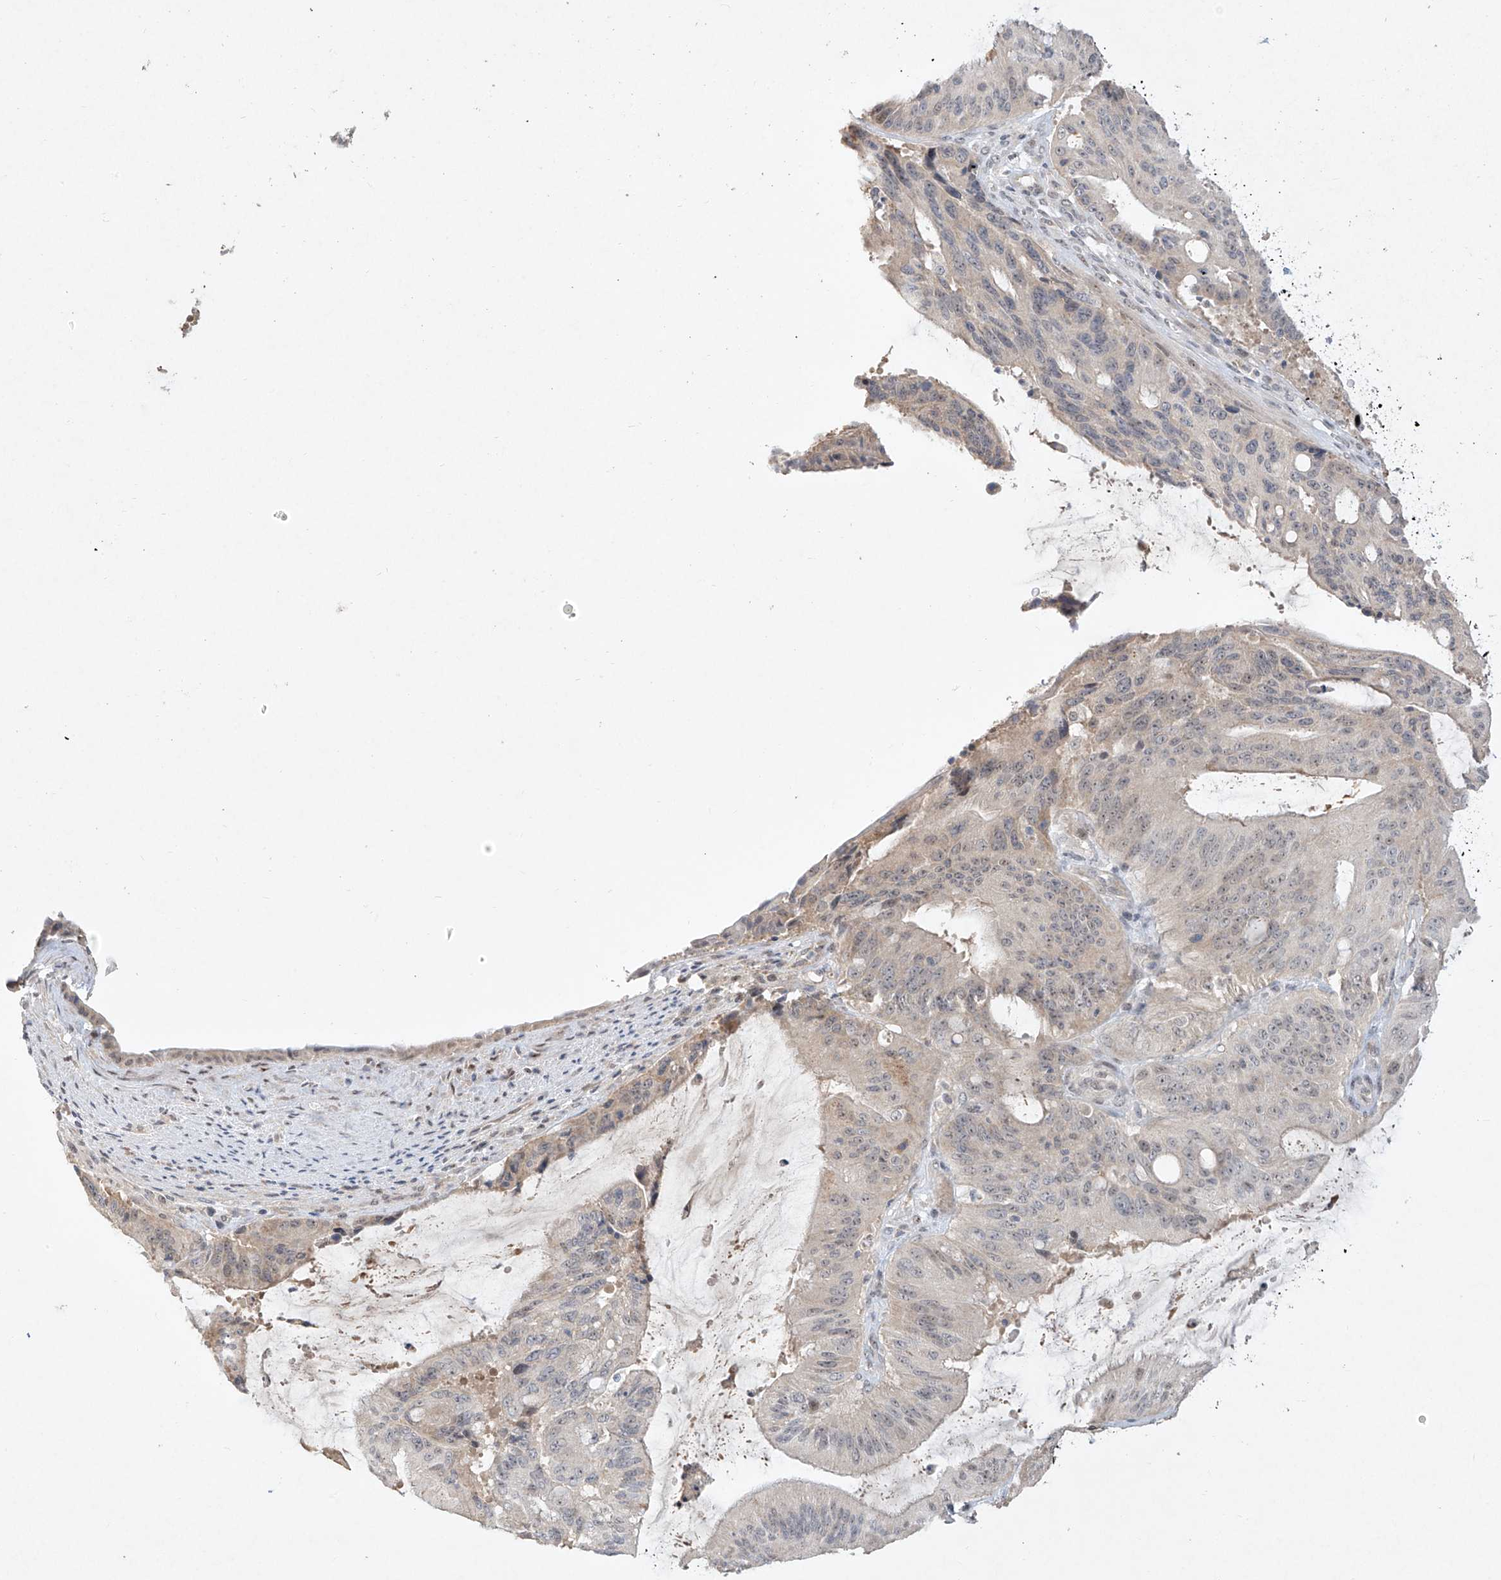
{"staining": {"intensity": "negative", "quantity": "none", "location": "none"}, "tissue": "liver cancer", "cell_type": "Tumor cells", "image_type": "cancer", "snomed": [{"axis": "morphology", "description": "Normal tissue, NOS"}, {"axis": "morphology", "description": "Cholangiocarcinoma"}, {"axis": "topography", "description": "Liver"}, {"axis": "topography", "description": "Peripheral nerve tissue"}], "caption": "A photomicrograph of liver cancer (cholangiocarcinoma) stained for a protein displays no brown staining in tumor cells.", "gene": "TASP1", "patient": {"sex": "female", "age": 73}}